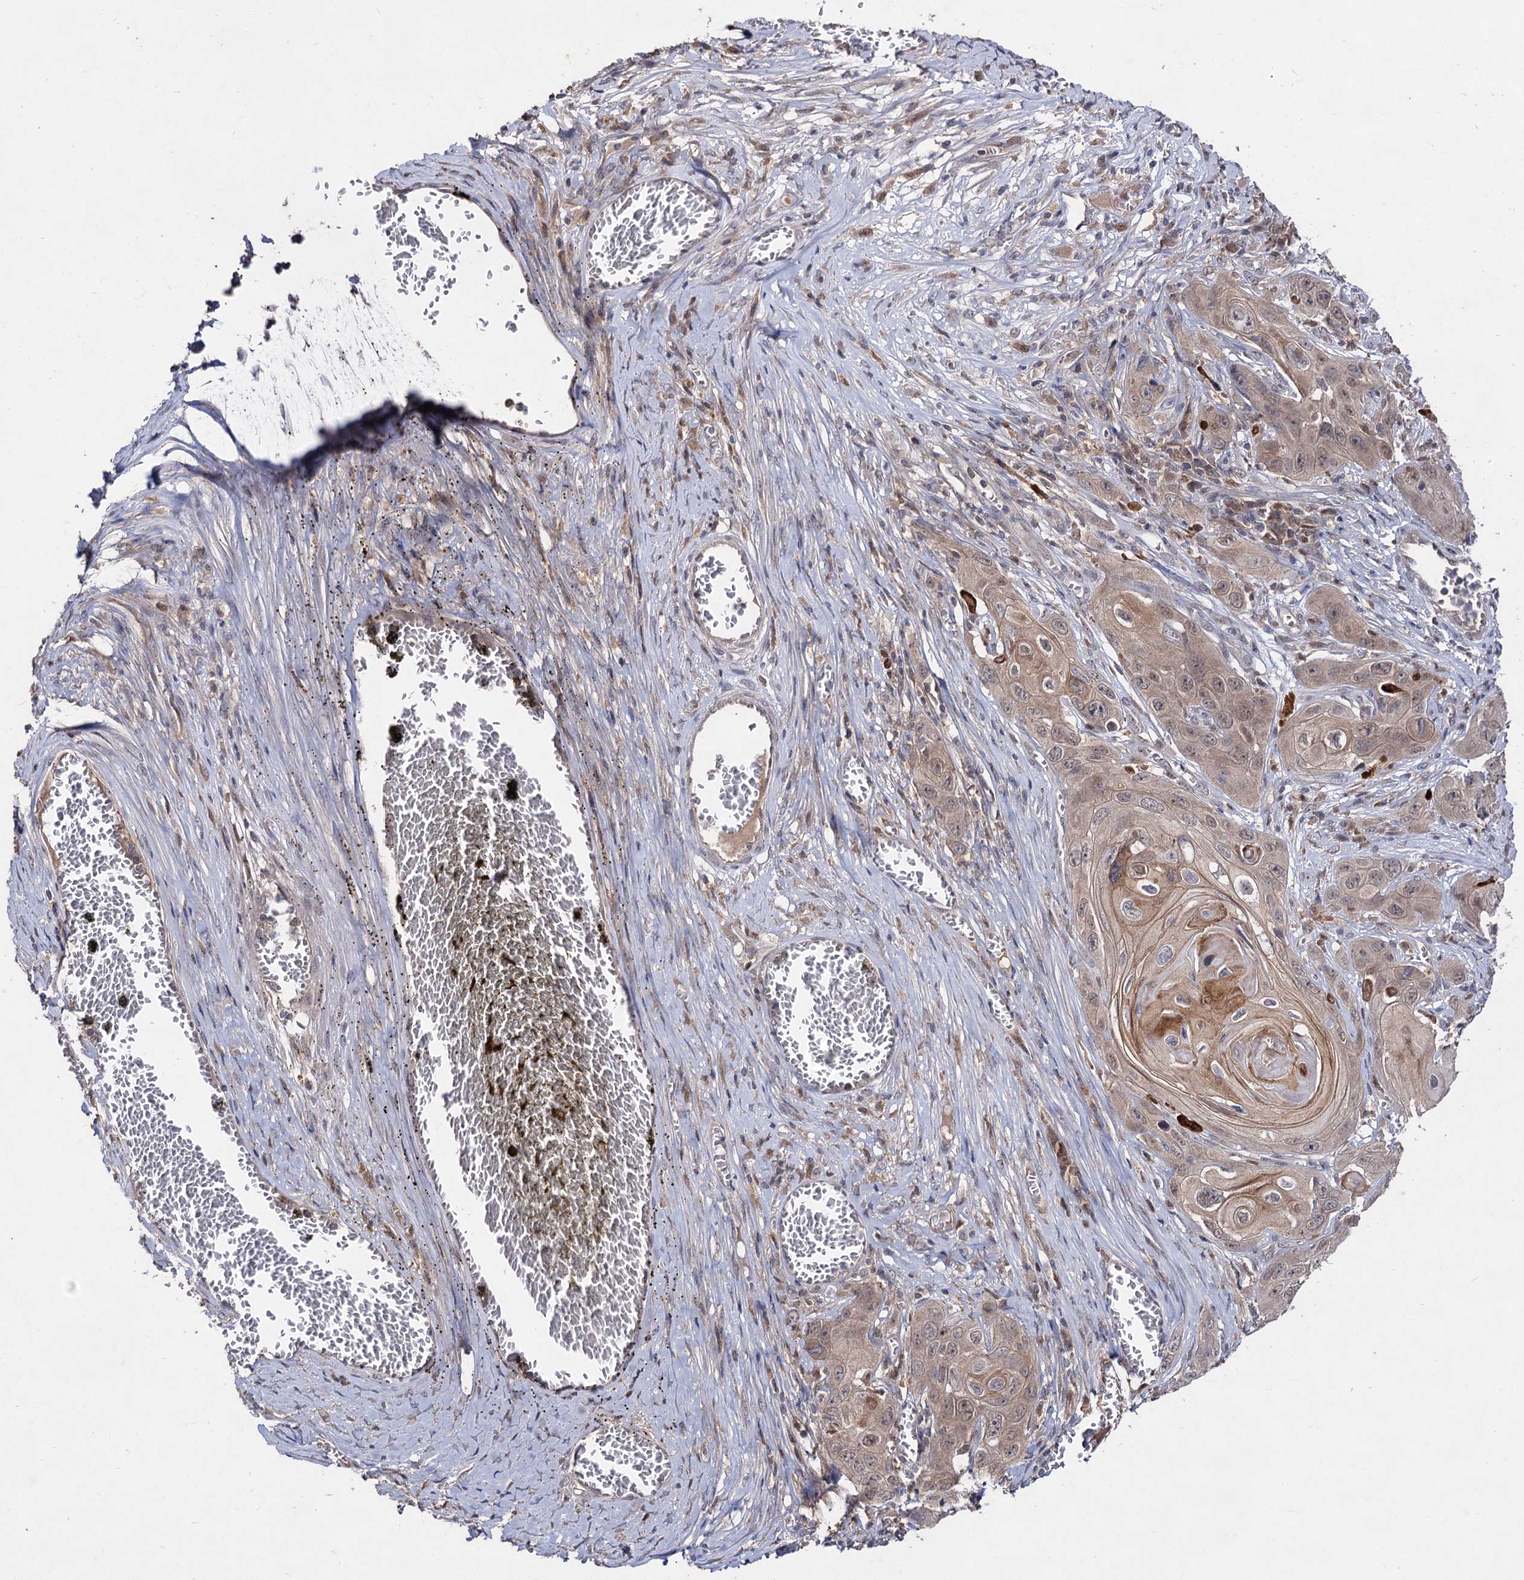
{"staining": {"intensity": "weak", "quantity": ">75%", "location": "cytoplasmic/membranous"}, "tissue": "skin cancer", "cell_type": "Tumor cells", "image_type": "cancer", "snomed": [{"axis": "morphology", "description": "Squamous cell carcinoma, NOS"}, {"axis": "topography", "description": "Skin"}], "caption": "Squamous cell carcinoma (skin) tissue reveals weak cytoplasmic/membranous staining in approximately >75% of tumor cells", "gene": "ACTR6", "patient": {"sex": "male", "age": 55}}